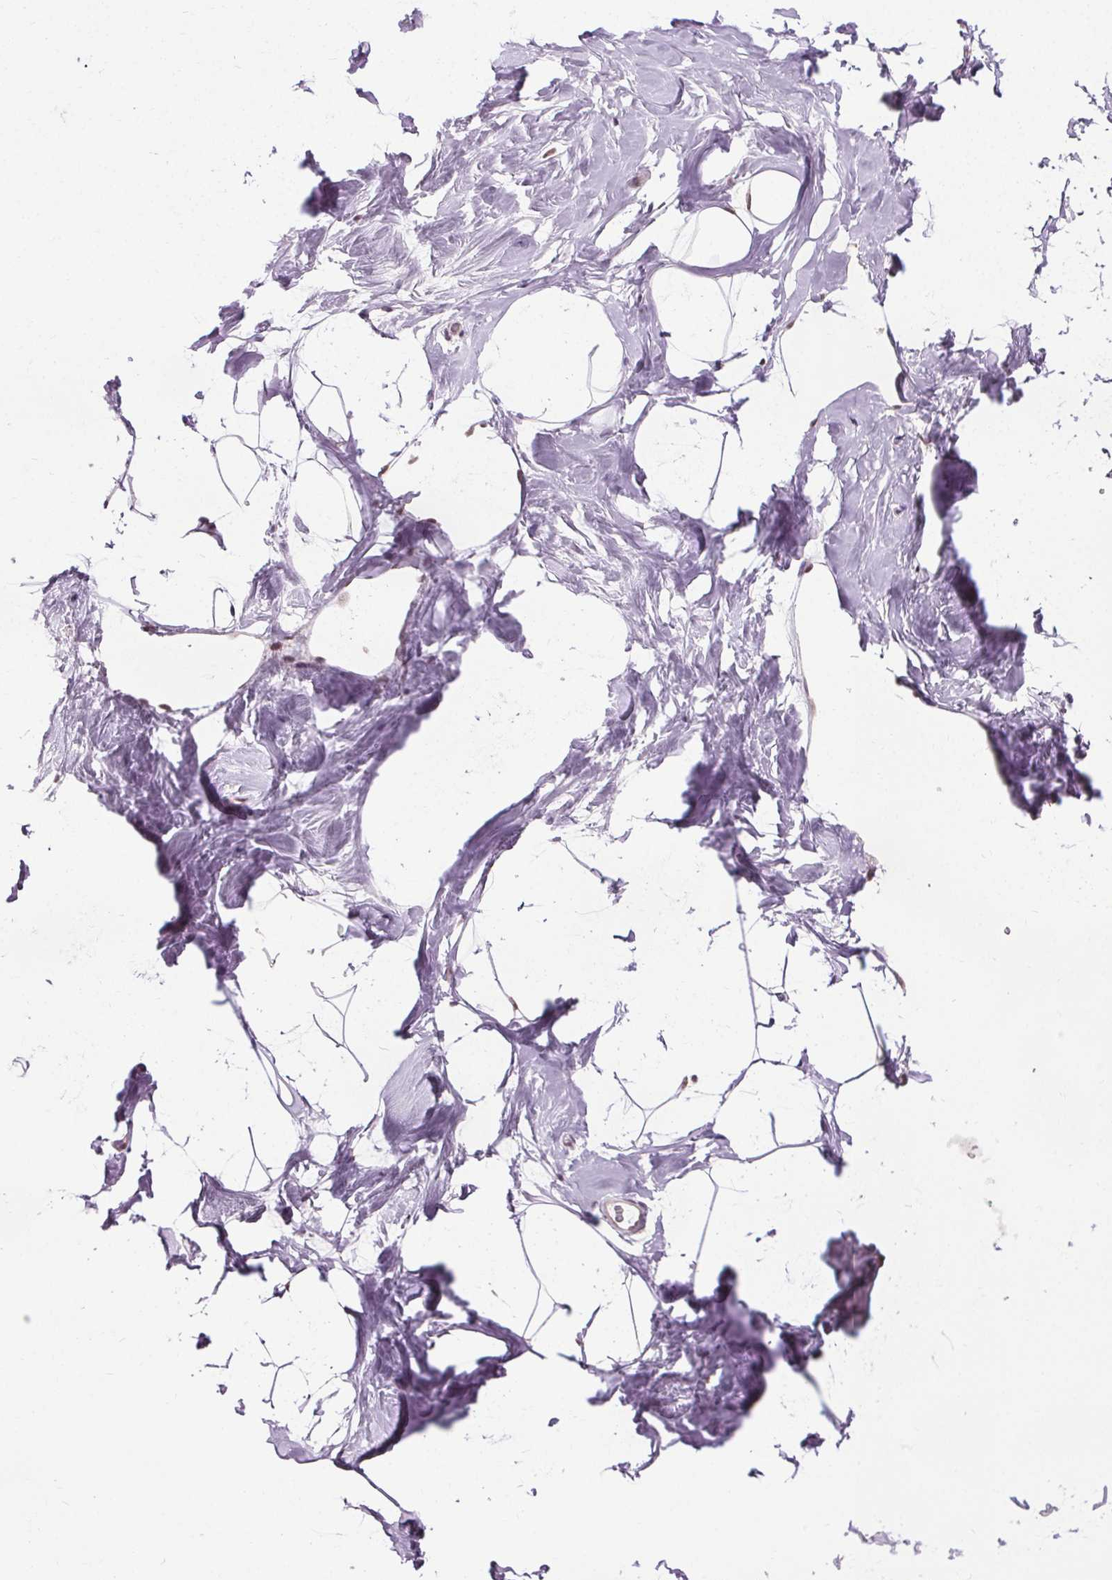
{"staining": {"intensity": "negative", "quantity": "none", "location": "none"}, "tissue": "breast", "cell_type": "Adipocytes", "image_type": "normal", "snomed": [{"axis": "morphology", "description": "Normal tissue, NOS"}, {"axis": "topography", "description": "Breast"}], "caption": "An immunohistochemistry micrograph of unremarkable breast is shown. There is no staining in adipocytes of breast.", "gene": "CEBPA", "patient": {"sex": "female", "age": 32}}